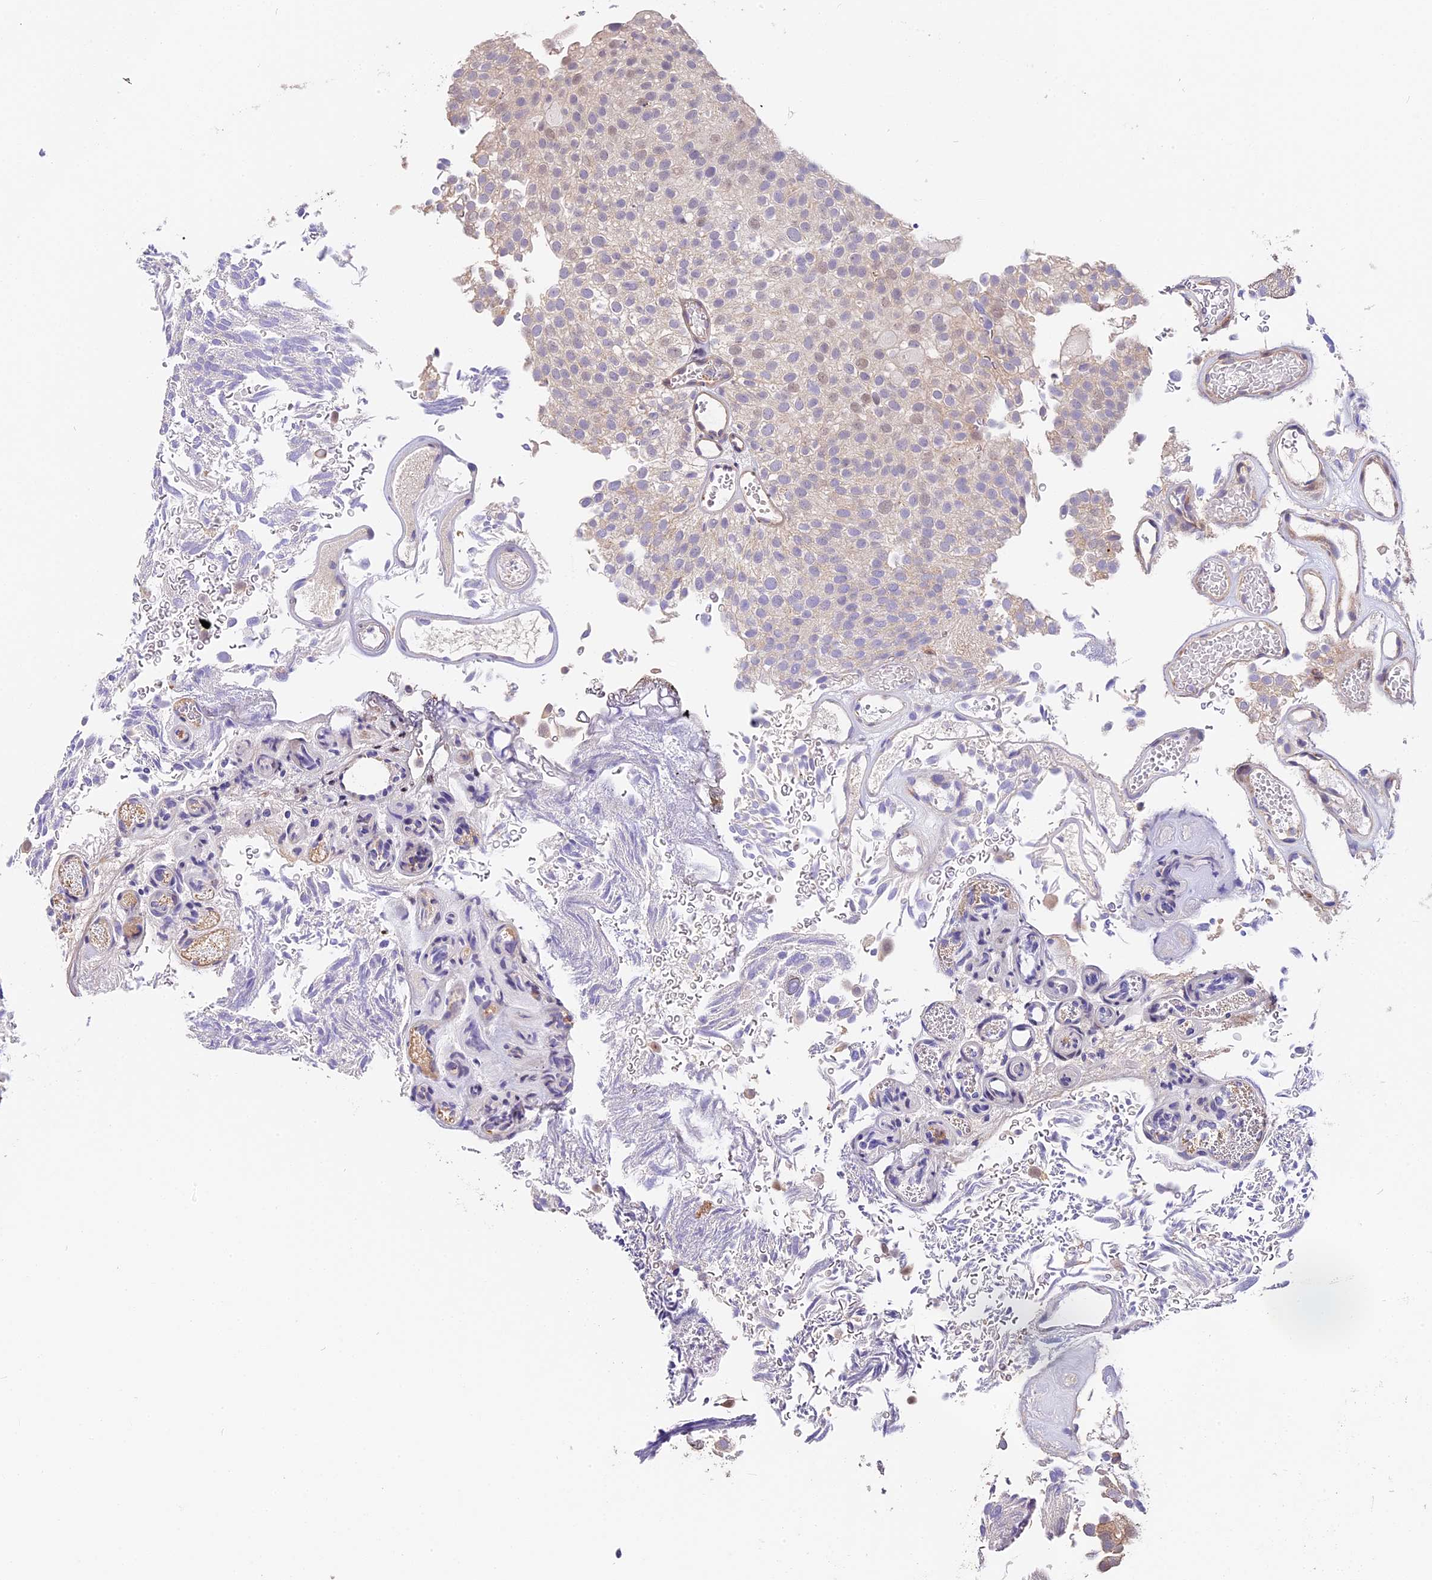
{"staining": {"intensity": "moderate", "quantity": "<25%", "location": "nuclear"}, "tissue": "urothelial cancer", "cell_type": "Tumor cells", "image_type": "cancer", "snomed": [{"axis": "morphology", "description": "Urothelial carcinoma, Low grade"}, {"axis": "topography", "description": "Urinary bladder"}], "caption": "A low amount of moderate nuclear expression is identified in approximately <25% of tumor cells in low-grade urothelial carcinoma tissue.", "gene": "ARHGAP17", "patient": {"sex": "male", "age": 78}}